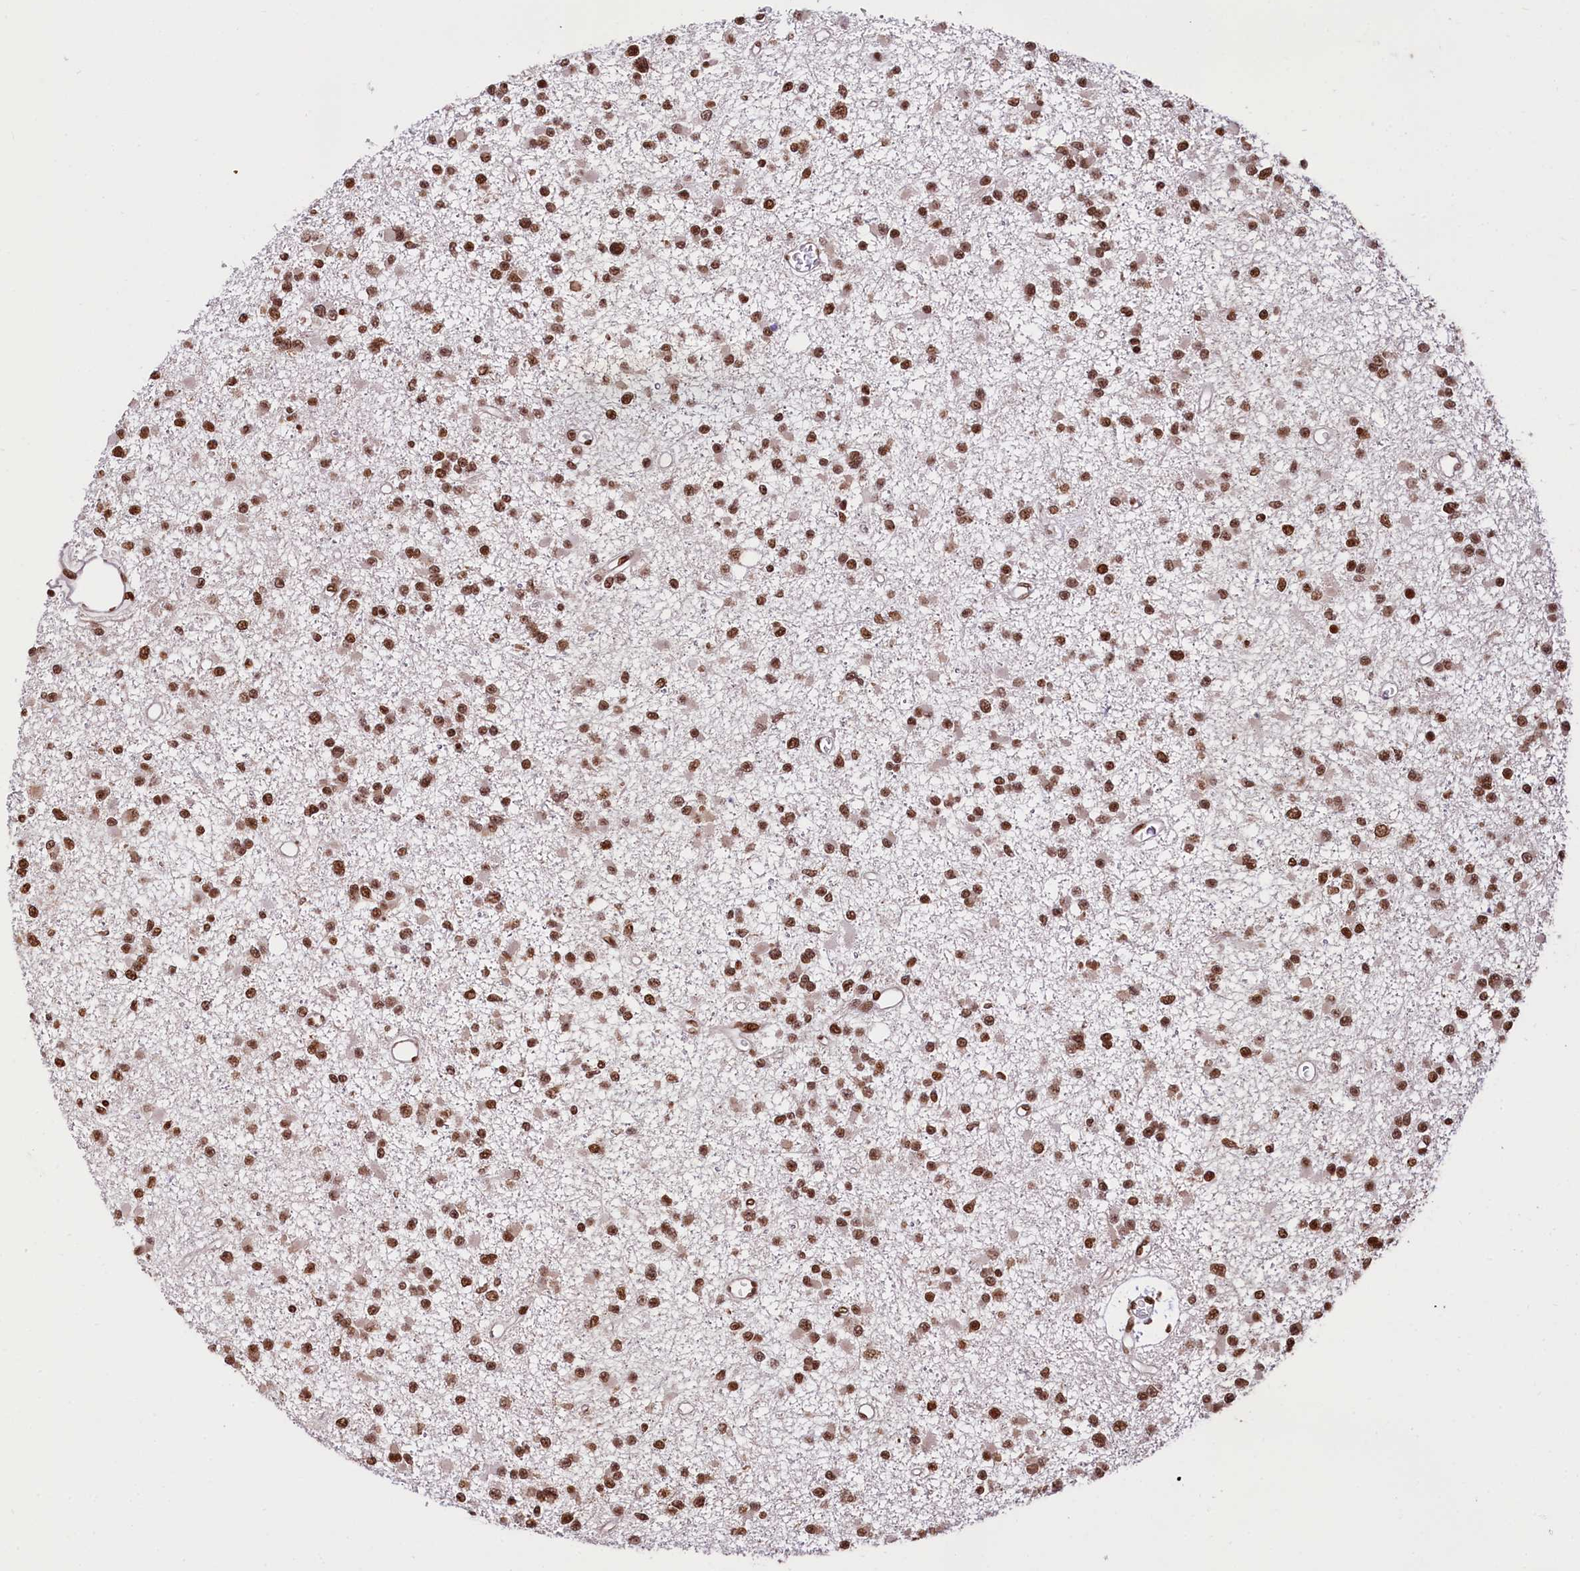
{"staining": {"intensity": "moderate", "quantity": ">75%", "location": "nuclear"}, "tissue": "glioma", "cell_type": "Tumor cells", "image_type": "cancer", "snomed": [{"axis": "morphology", "description": "Glioma, malignant, Low grade"}, {"axis": "topography", "description": "Brain"}], "caption": "DAB immunohistochemical staining of human glioma shows moderate nuclear protein staining in about >75% of tumor cells. The staining was performed using DAB (3,3'-diaminobenzidine) to visualize the protein expression in brown, while the nuclei were stained in blue with hematoxylin (Magnification: 20x).", "gene": "PDS5B", "patient": {"sex": "female", "age": 22}}